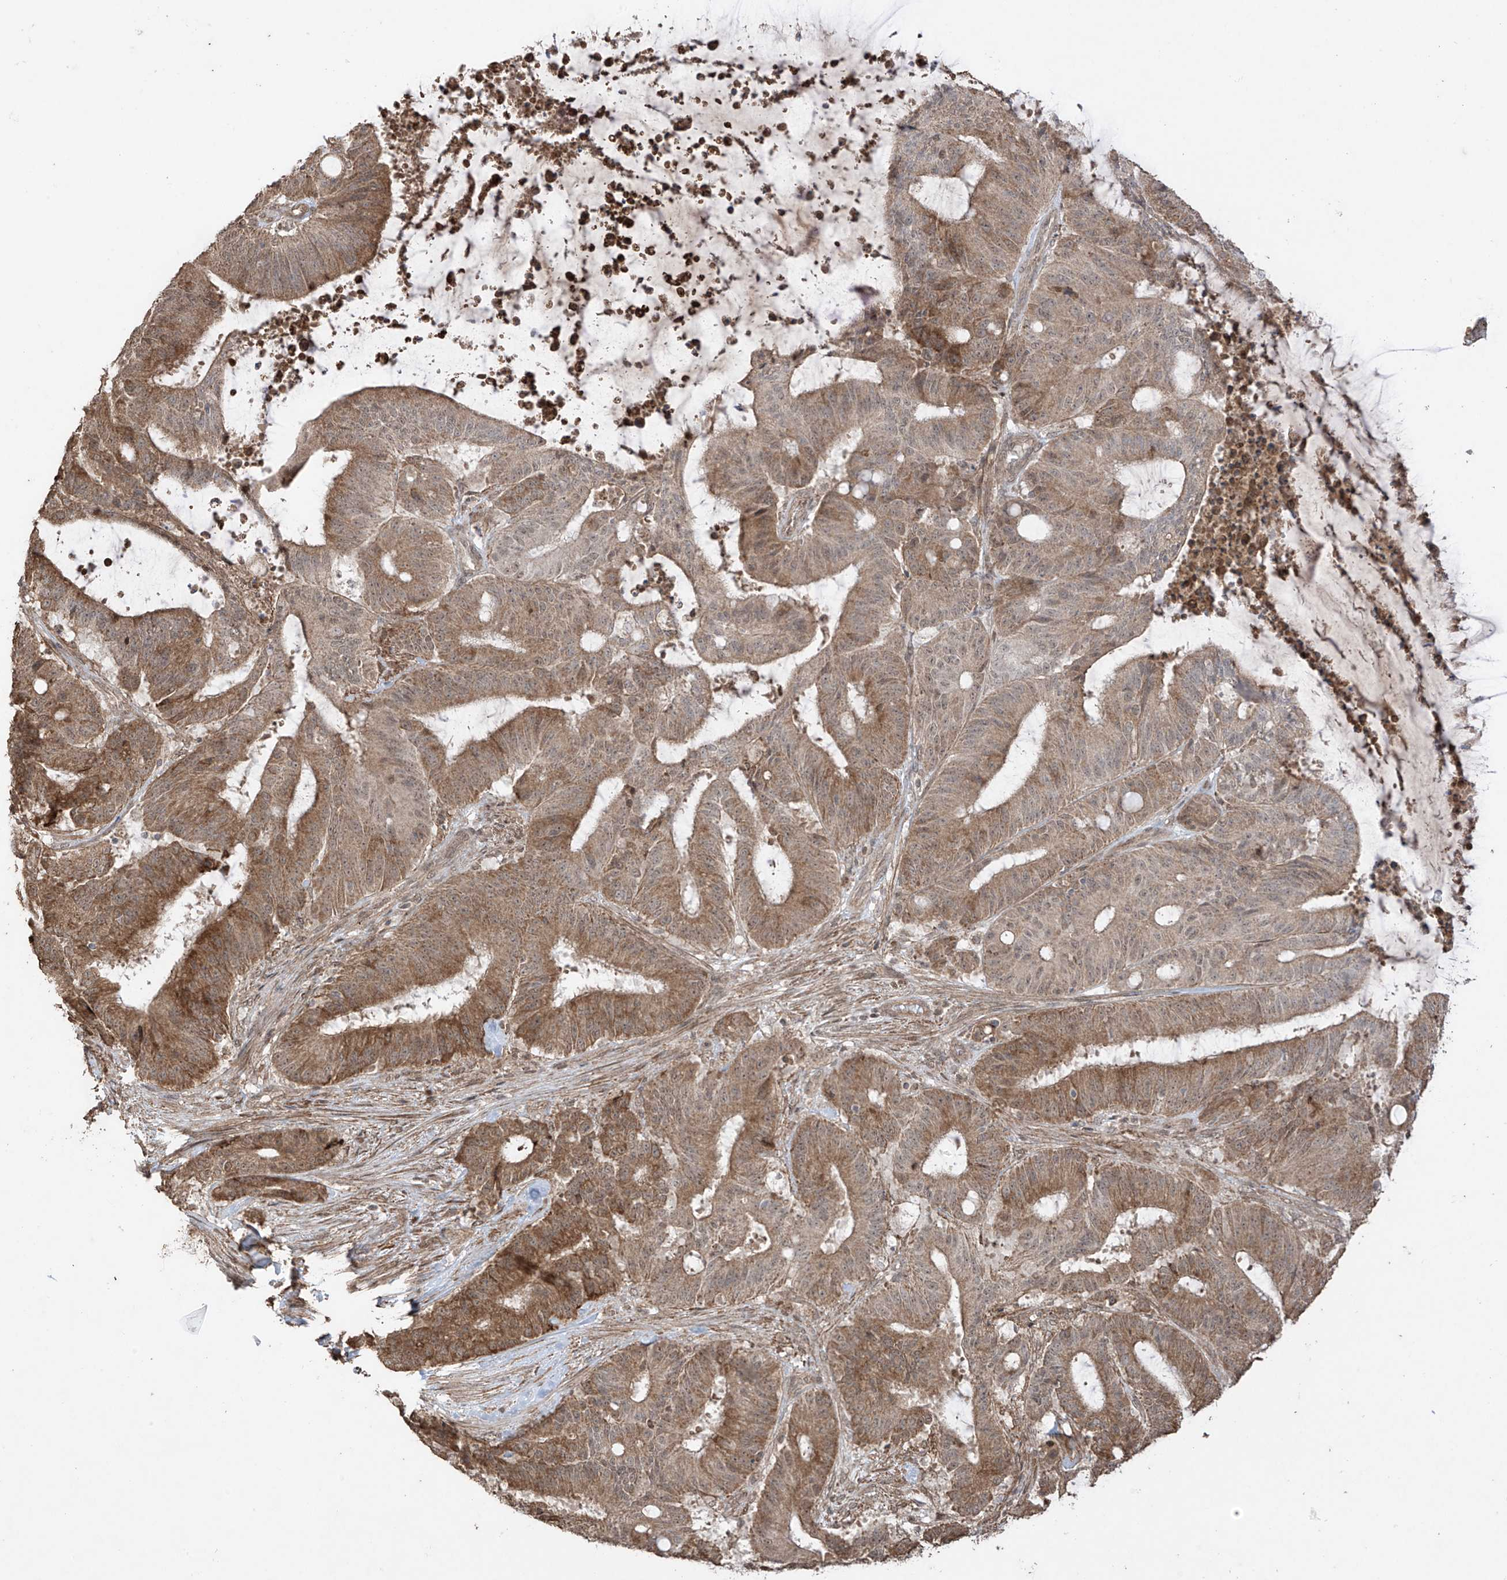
{"staining": {"intensity": "moderate", "quantity": ">75%", "location": "cytoplasmic/membranous,nuclear"}, "tissue": "liver cancer", "cell_type": "Tumor cells", "image_type": "cancer", "snomed": [{"axis": "morphology", "description": "Normal tissue, NOS"}, {"axis": "morphology", "description": "Cholangiocarcinoma"}, {"axis": "topography", "description": "Liver"}, {"axis": "topography", "description": "Peripheral nerve tissue"}], "caption": "Cholangiocarcinoma (liver) was stained to show a protein in brown. There is medium levels of moderate cytoplasmic/membranous and nuclear staining in about >75% of tumor cells.", "gene": "ABCD1", "patient": {"sex": "female", "age": 73}}